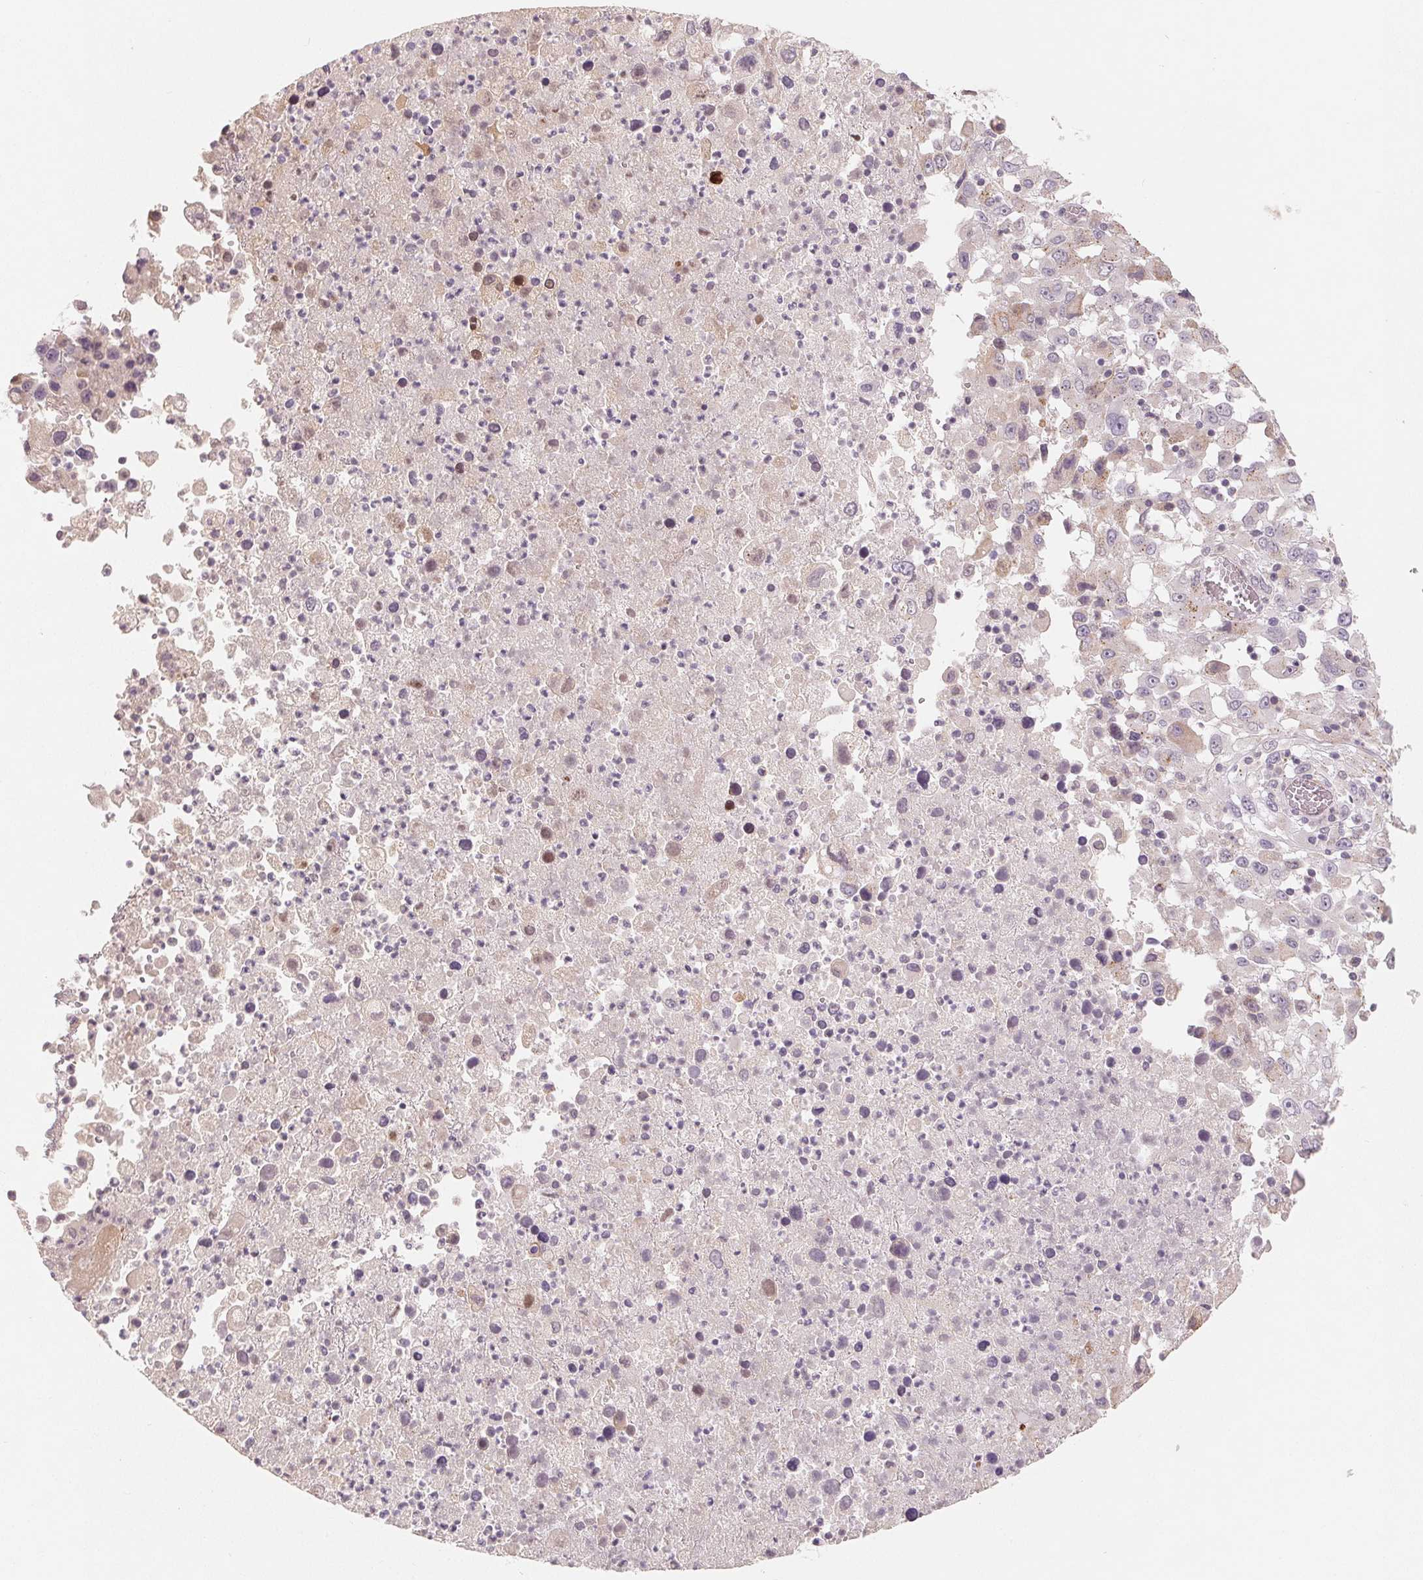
{"staining": {"intensity": "negative", "quantity": "none", "location": "none"}, "tissue": "melanoma", "cell_type": "Tumor cells", "image_type": "cancer", "snomed": [{"axis": "morphology", "description": "Malignant melanoma, Metastatic site"}, {"axis": "topography", "description": "Soft tissue"}], "caption": "Malignant melanoma (metastatic site) was stained to show a protein in brown. There is no significant positivity in tumor cells.", "gene": "TMSB15B", "patient": {"sex": "male", "age": 50}}